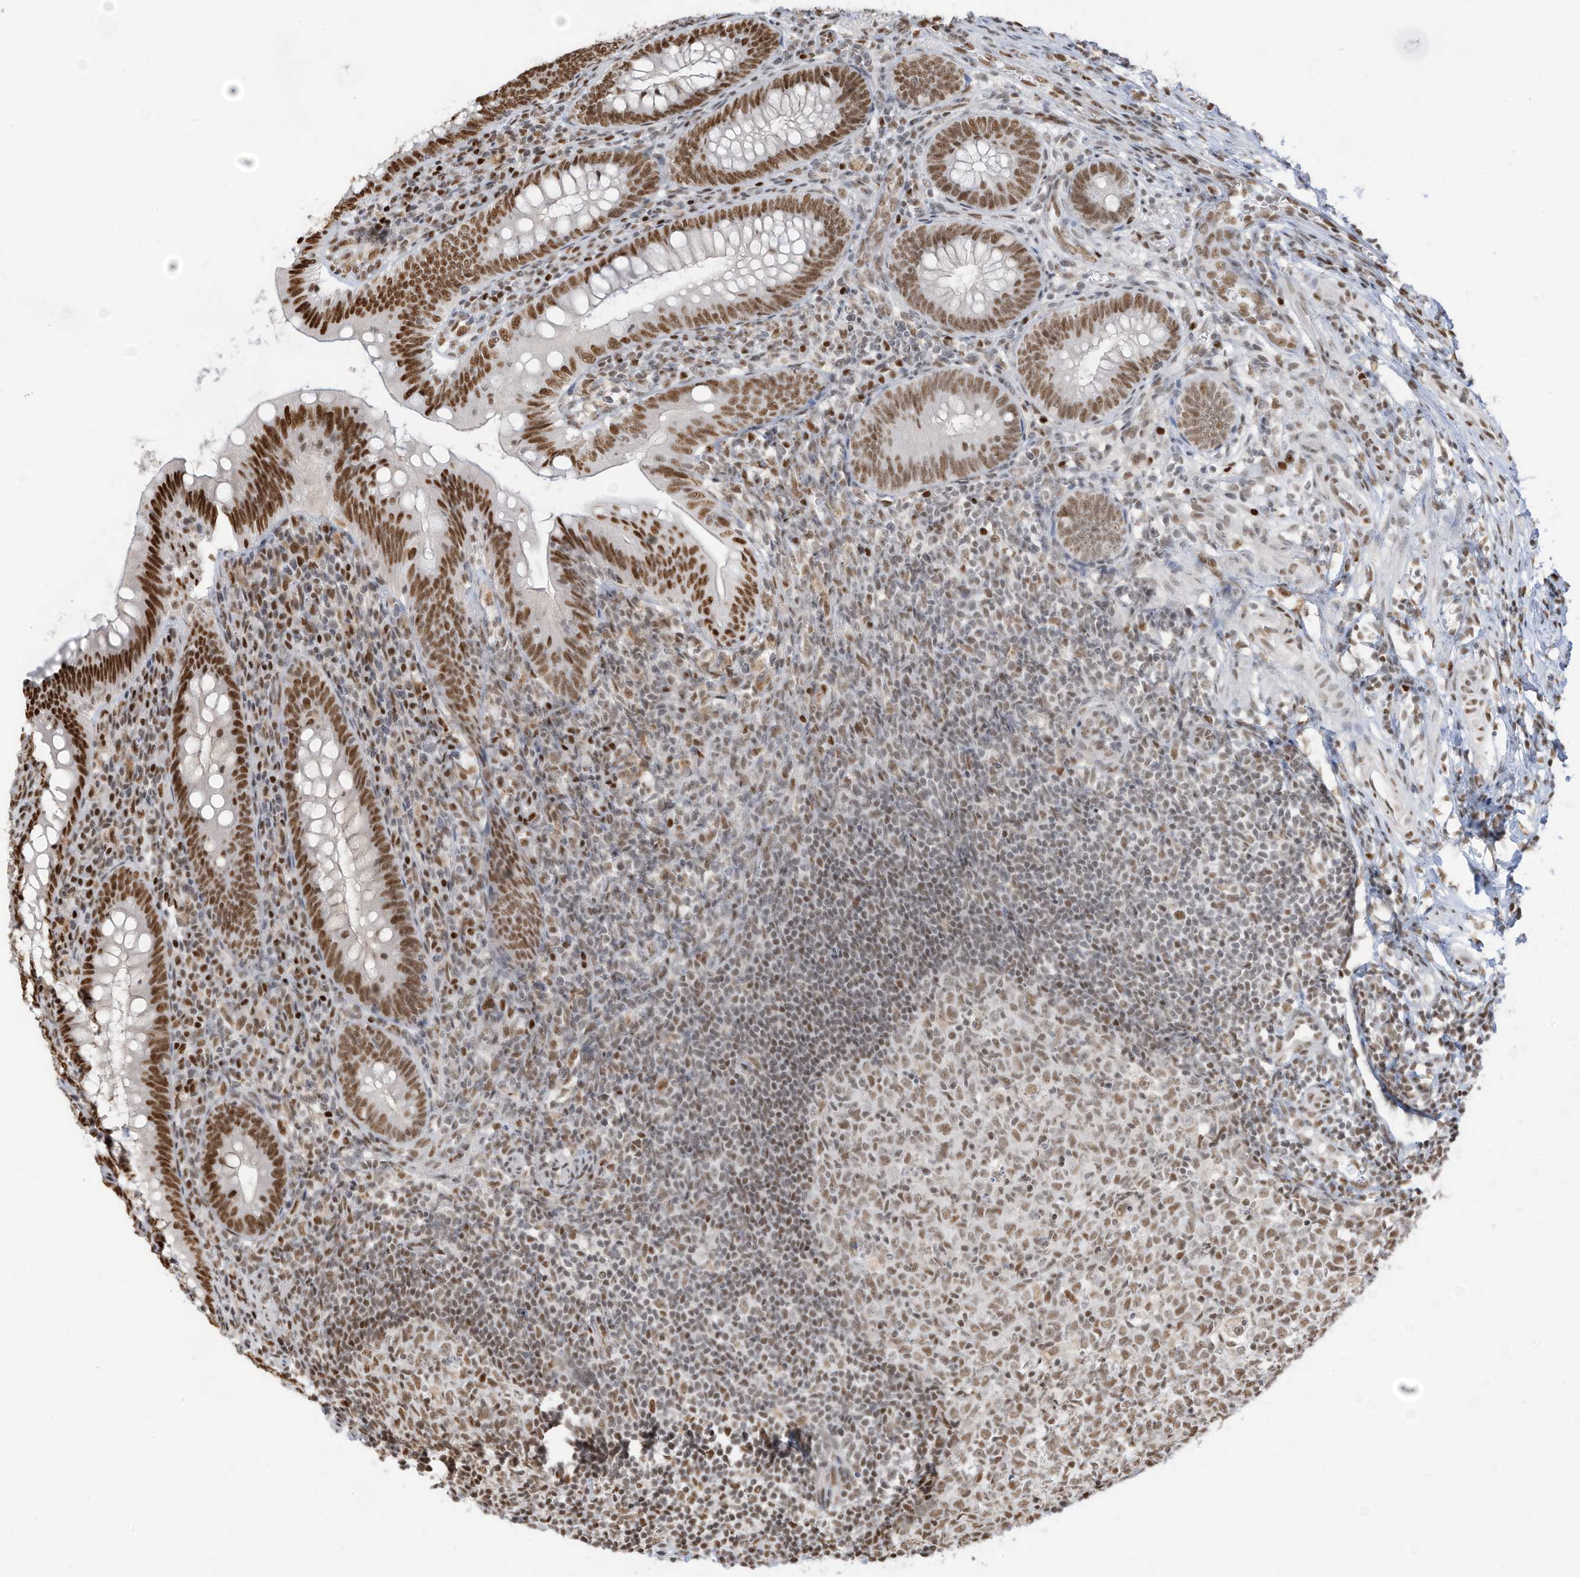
{"staining": {"intensity": "strong", "quantity": ">75%", "location": "nuclear"}, "tissue": "appendix", "cell_type": "Glandular cells", "image_type": "normal", "snomed": [{"axis": "morphology", "description": "Normal tissue, NOS"}, {"axis": "topography", "description": "Appendix"}], "caption": "A brown stain highlights strong nuclear positivity of a protein in glandular cells of benign appendix.", "gene": "SAMD15", "patient": {"sex": "male", "age": 14}}